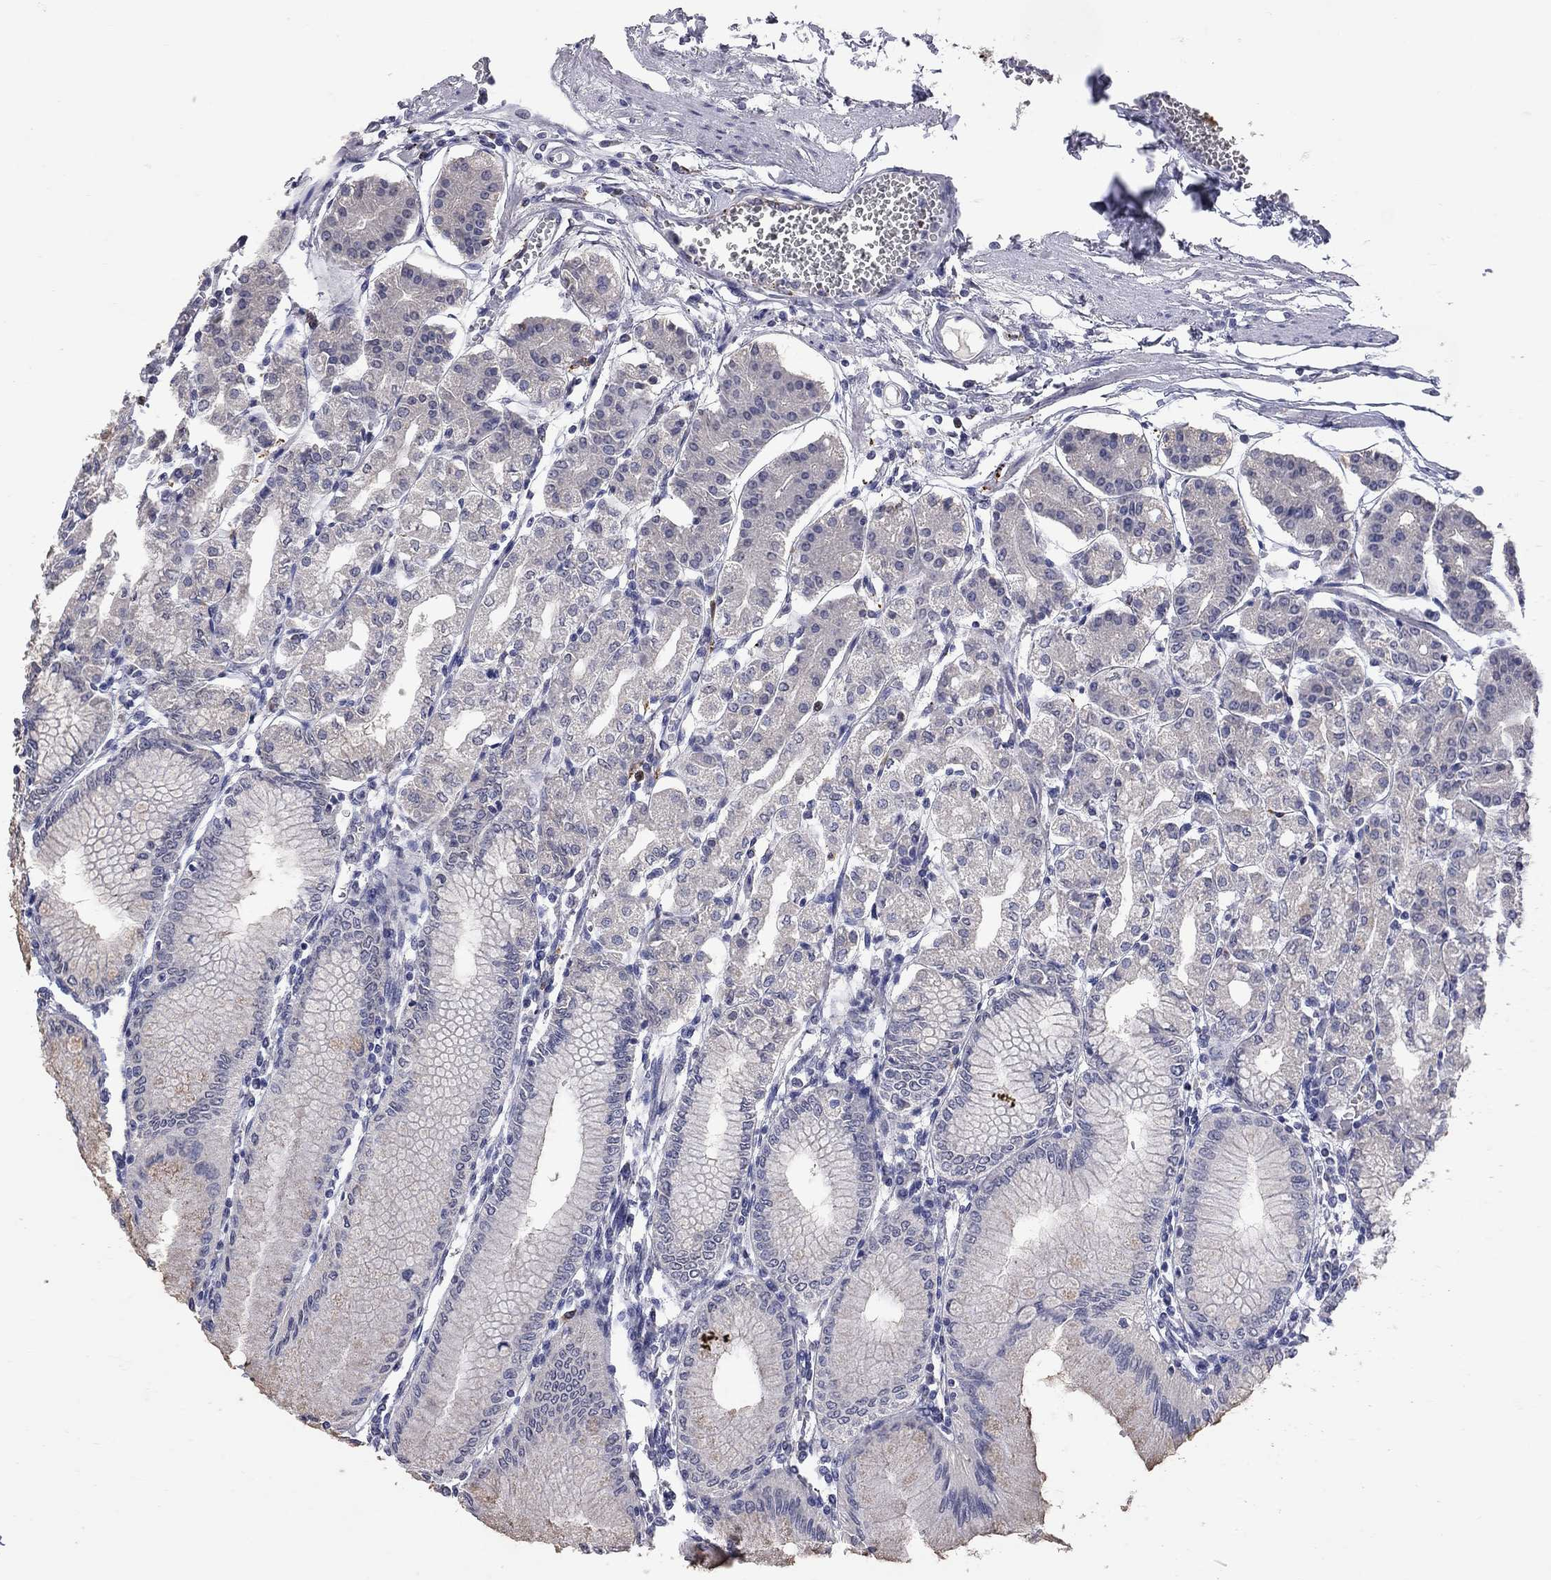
{"staining": {"intensity": "negative", "quantity": "none", "location": "none"}, "tissue": "stomach", "cell_type": "Glandular cells", "image_type": "normal", "snomed": [{"axis": "morphology", "description": "Normal tissue, NOS"}, {"axis": "topography", "description": "Skeletal muscle"}, {"axis": "topography", "description": "Stomach"}], "caption": "The immunohistochemistry (IHC) micrograph has no significant expression in glandular cells of stomach.", "gene": "NOS2", "patient": {"sex": "female", "age": 57}}